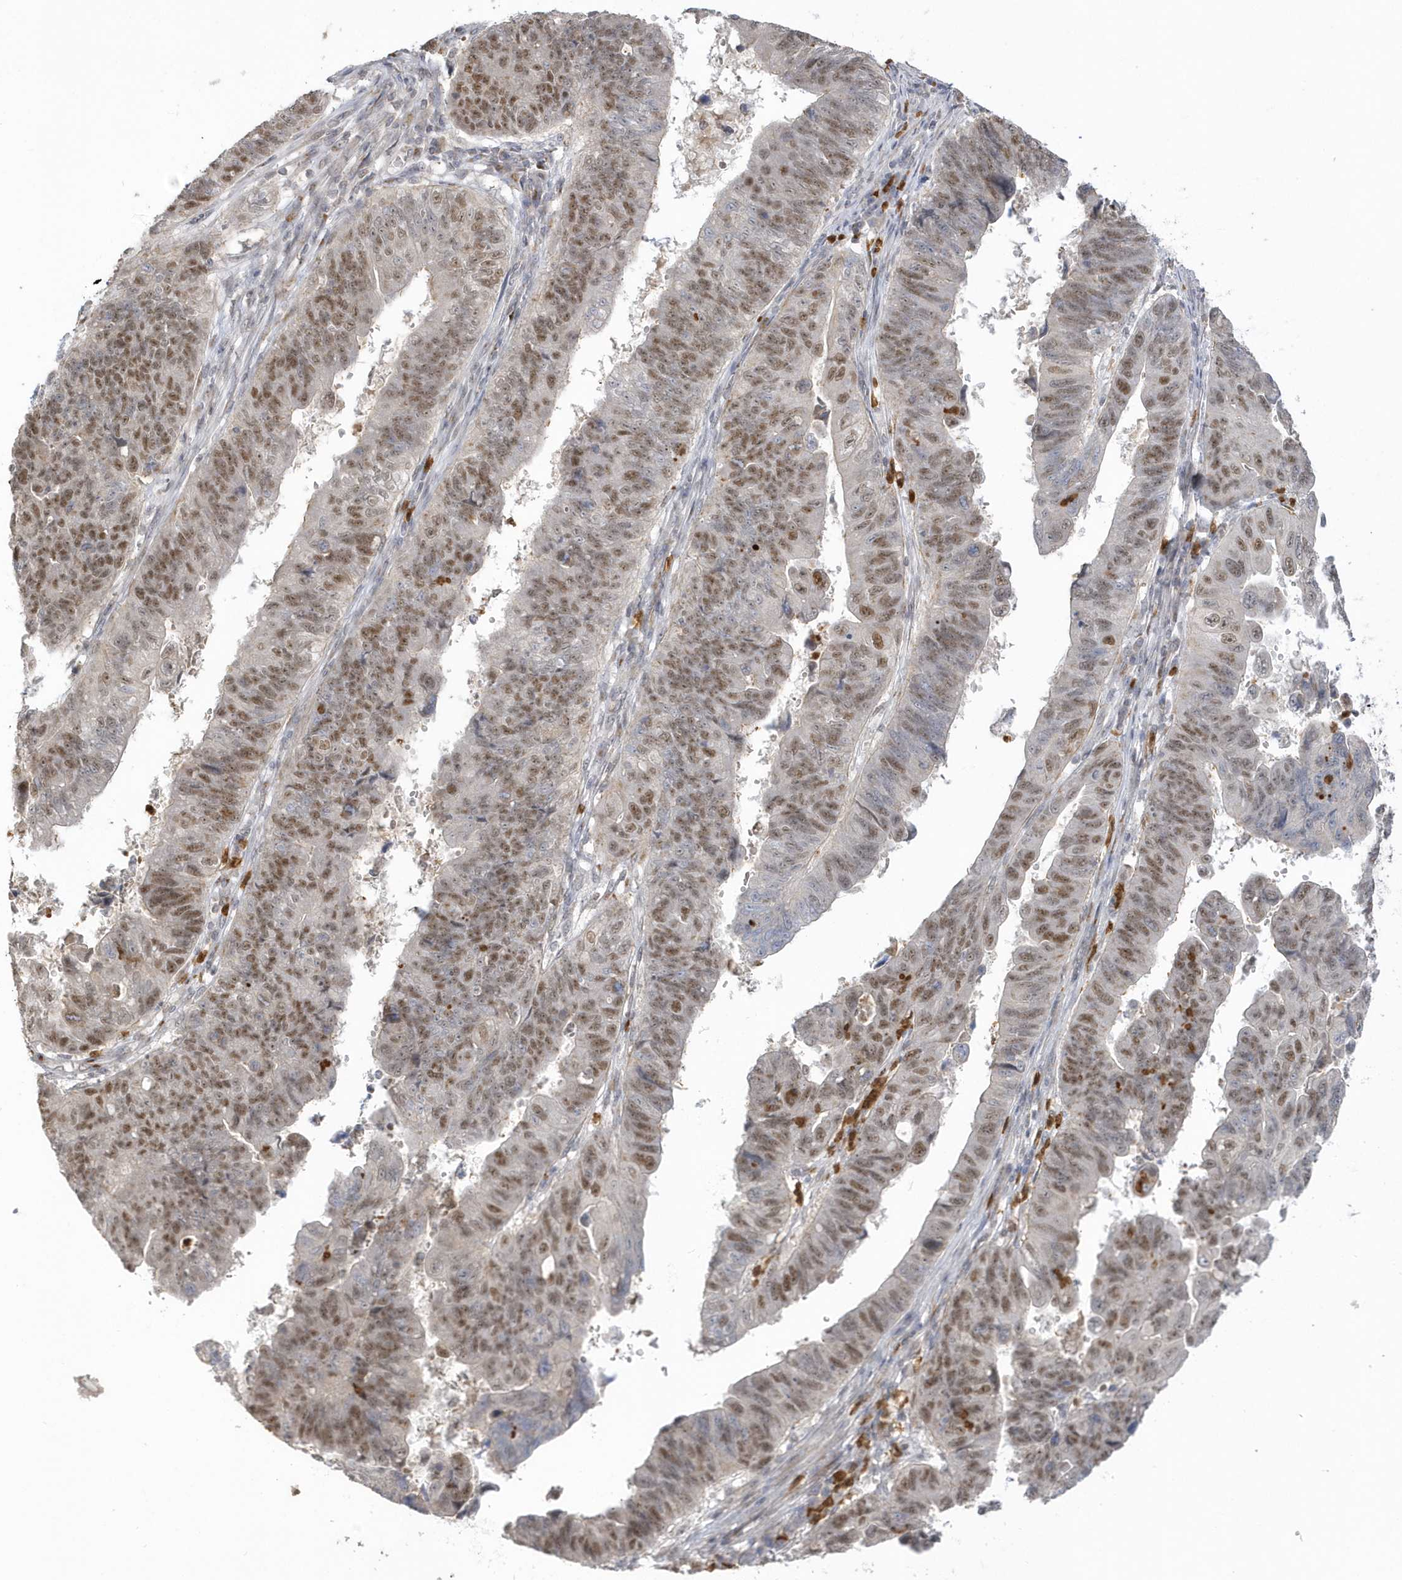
{"staining": {"intensity": "moderate", "quantity": ">75%", "location": "nuclear"}, "tissue": "stomach cancer", "cell_type": "Tumor cells", "image_type": "cancer", "snomed": [{"axis": "morphology", "description": "Adenocarcinoma, NOS"}, {"axis": "topography", "description": "Stomach"}], "caption": "Protein expression analysis of stomach cancer (adenocarcinoma) reveals moderate nuclear expression in approximately >75% of tumor cells.", "gene": "NAF1", "patient": {"sex": "male", "age": 59}}